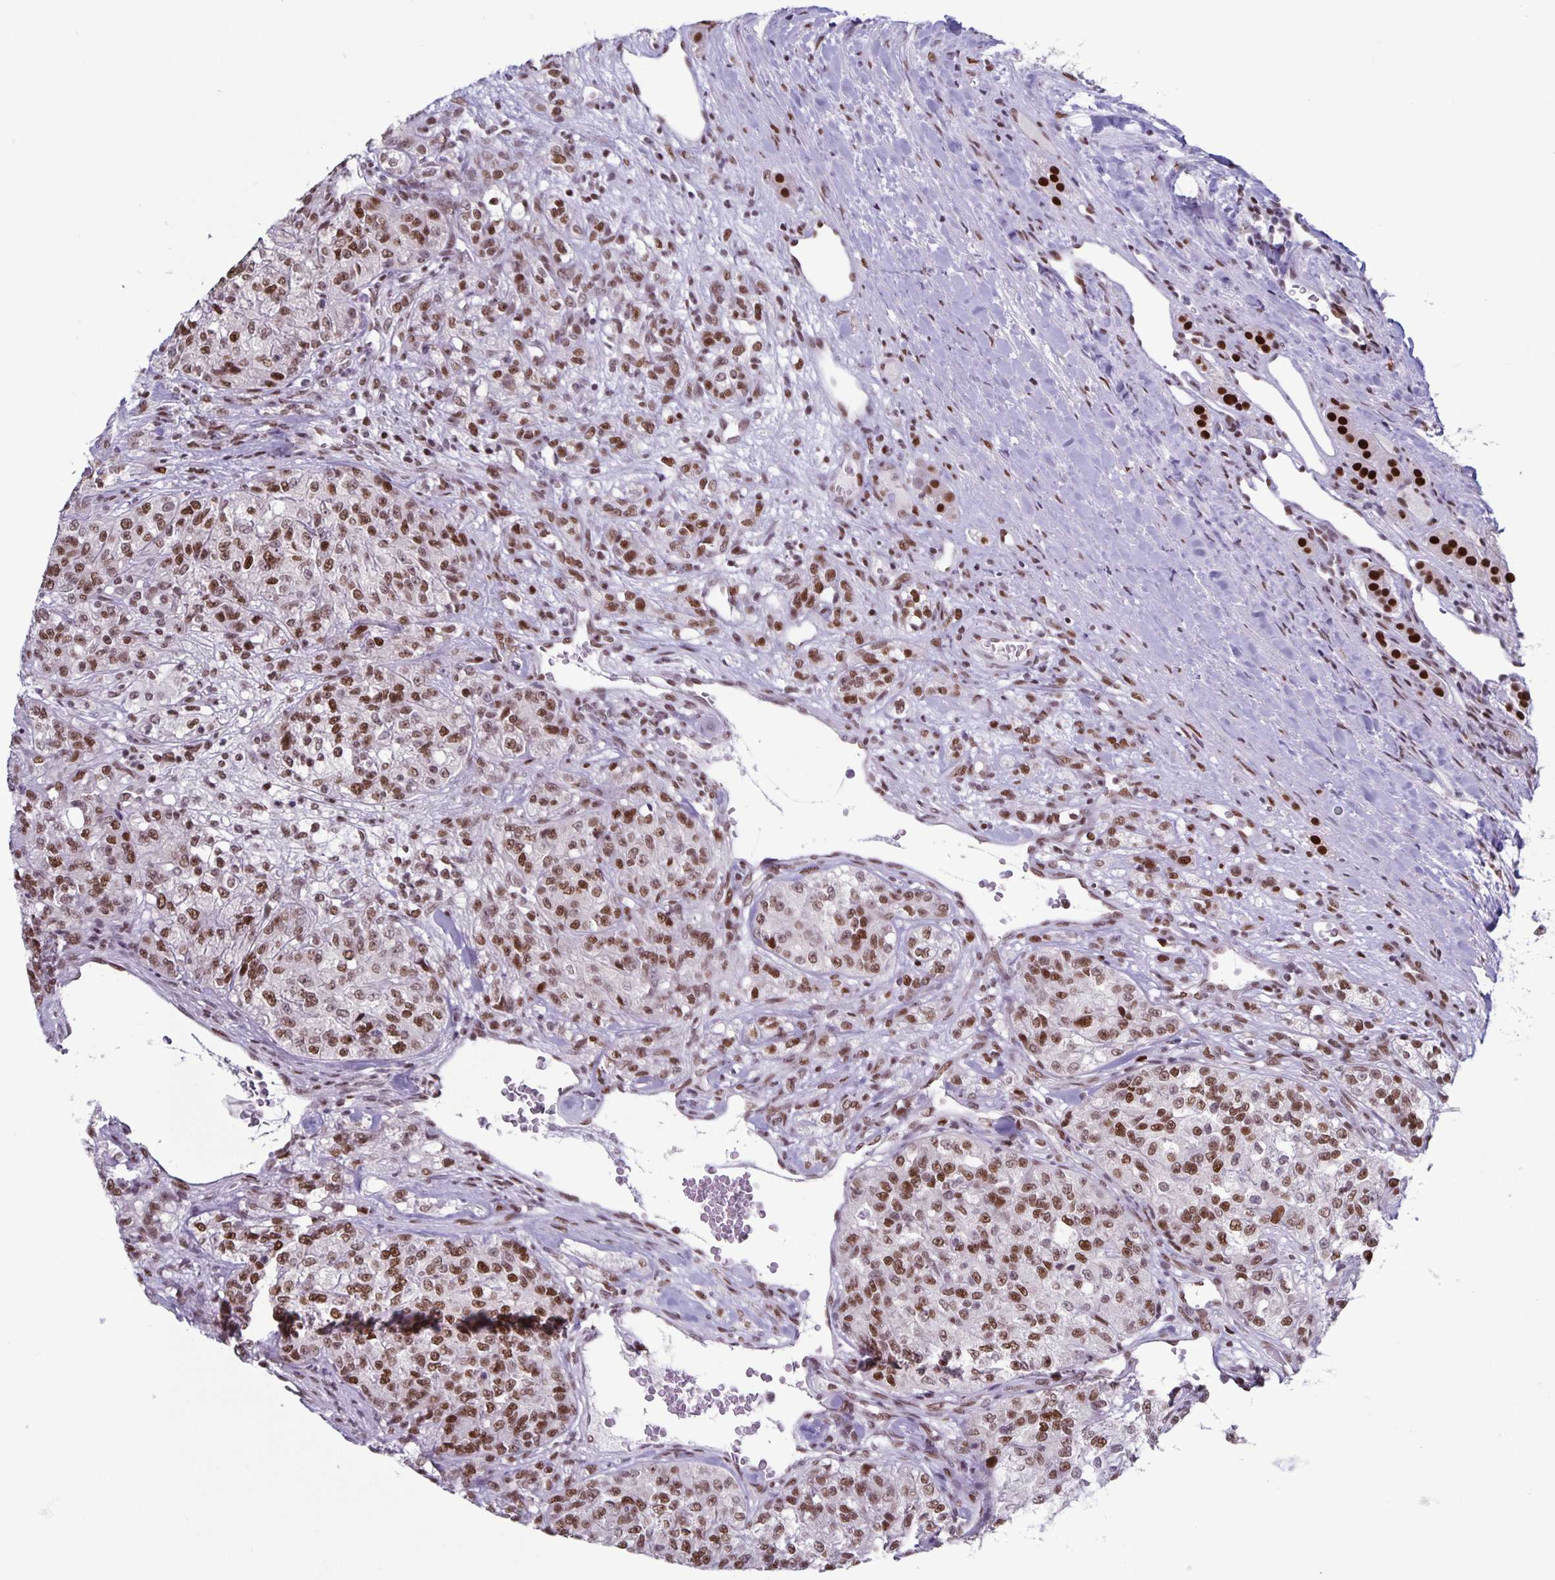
{"staining": {"intensity": "moderate", "quantity": ">75%", "location": "nuclear"}, "tissue": "renal cancer", "cell_type": "Tumor cells", "image_type": "cancer", "snomed": [{"axis": "morphology", "description": "Adenocarcinoma, NOS"}, {"axis": "topography", "description": "Kidney"}], "caption": "Protein expression analysis of human renal cancer (adenocarcinoma) reveals moderate nuclear staining in approximately >75% of tumor cells.", "gene": "JUND", "patient": {"sex": "female", "age": 63}}